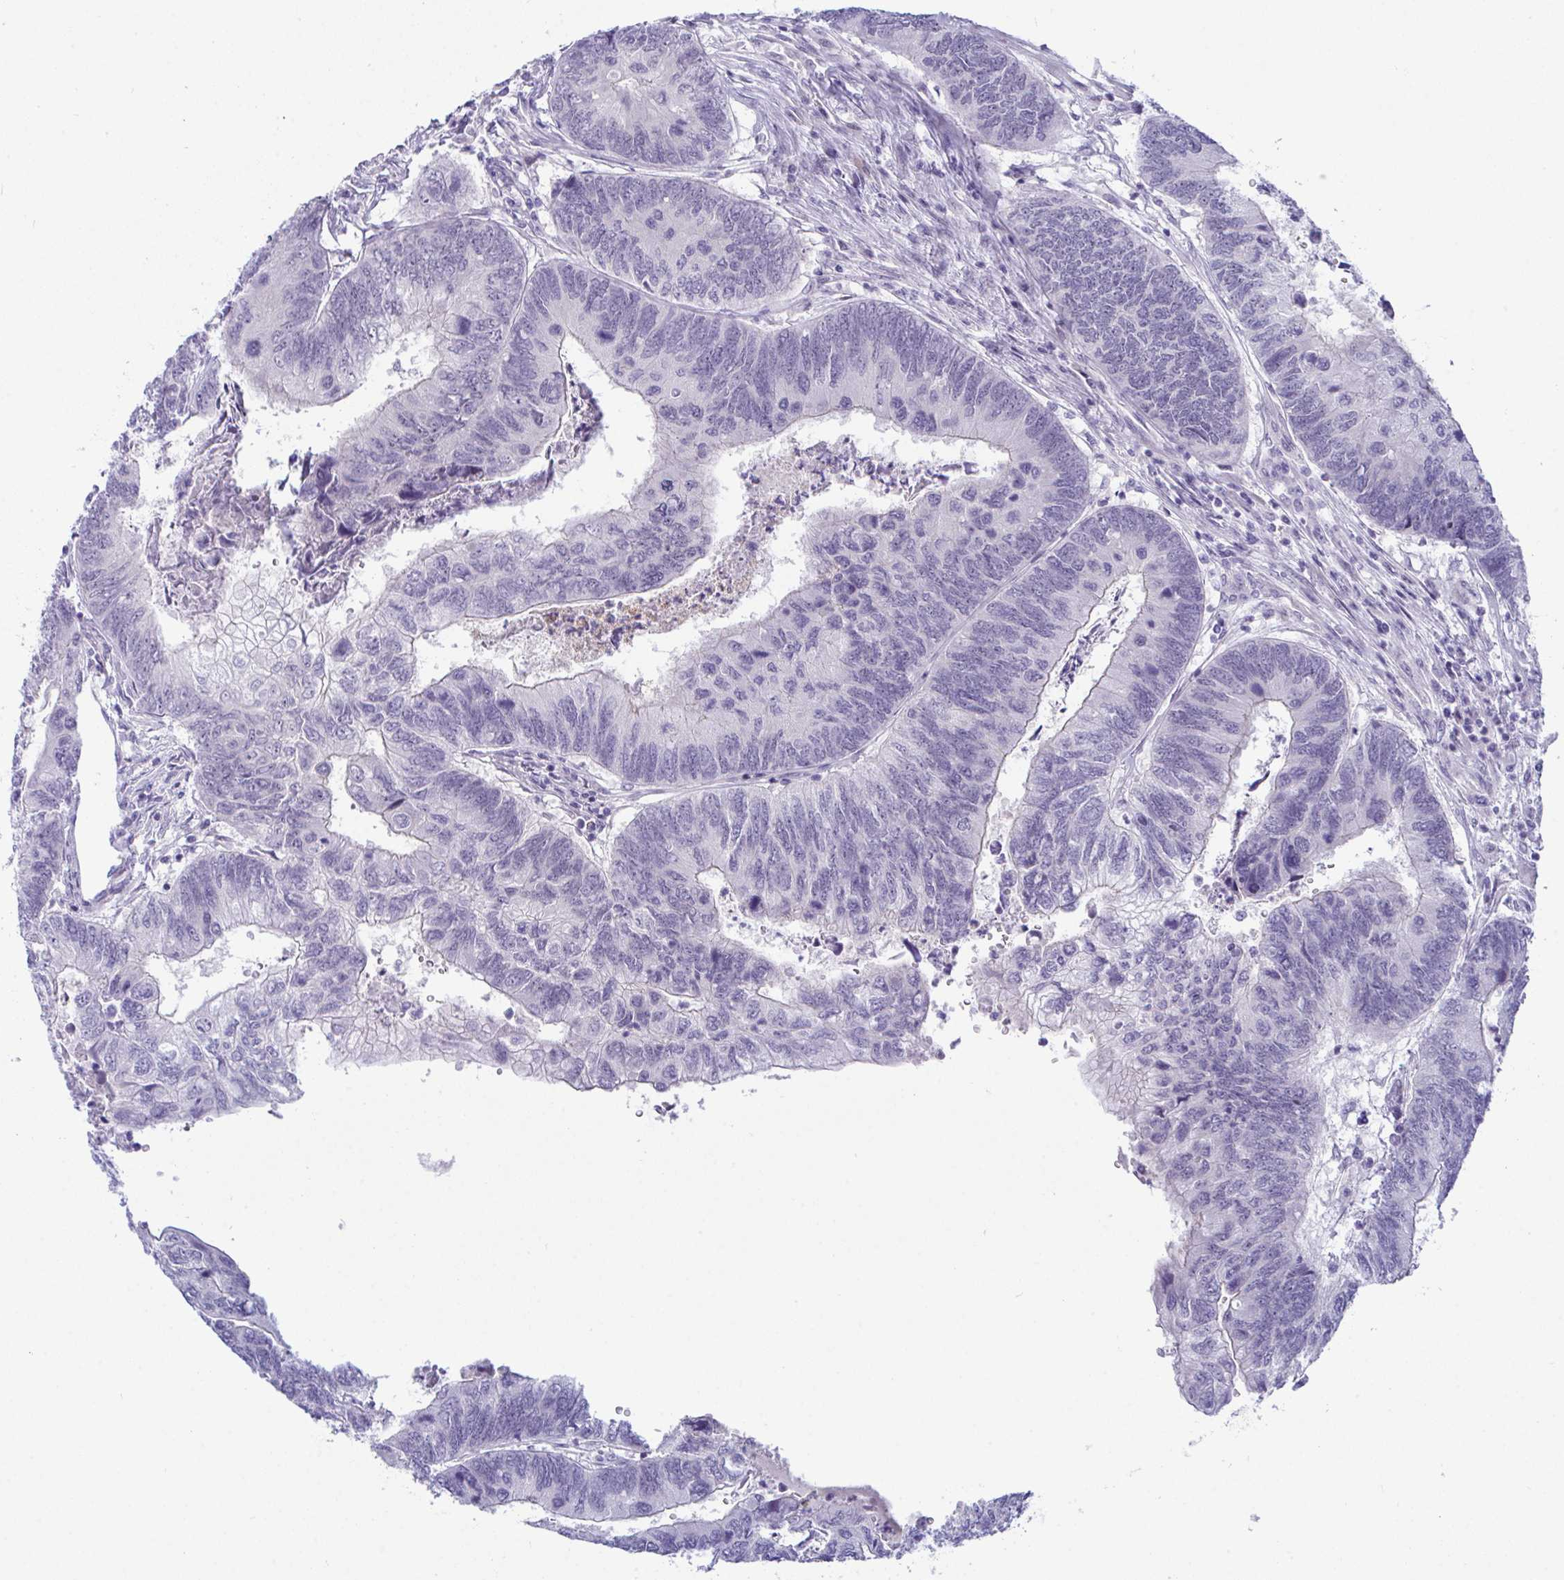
{"staining": {"intensity": "negative", "quantity": "none", "location": "none"}, "tissue": "colorectal cancer", "cell_type": "Tumor cells", "image_type": "cancer", "snomed": [{"axis": "morphology", "description": "Adenocarcinoma, NOS"}, {"axis": "topography", "description": "Colon"}], "caption": "Immunohistochemistry micrograph of human colorectal adenocarcinoma stained for a protein (brown), which demonstrates no expression in tumor cells. Nuclei are stained in blue.", "gene": "USP35", "patient": {"sex": "female", "age": 67}}